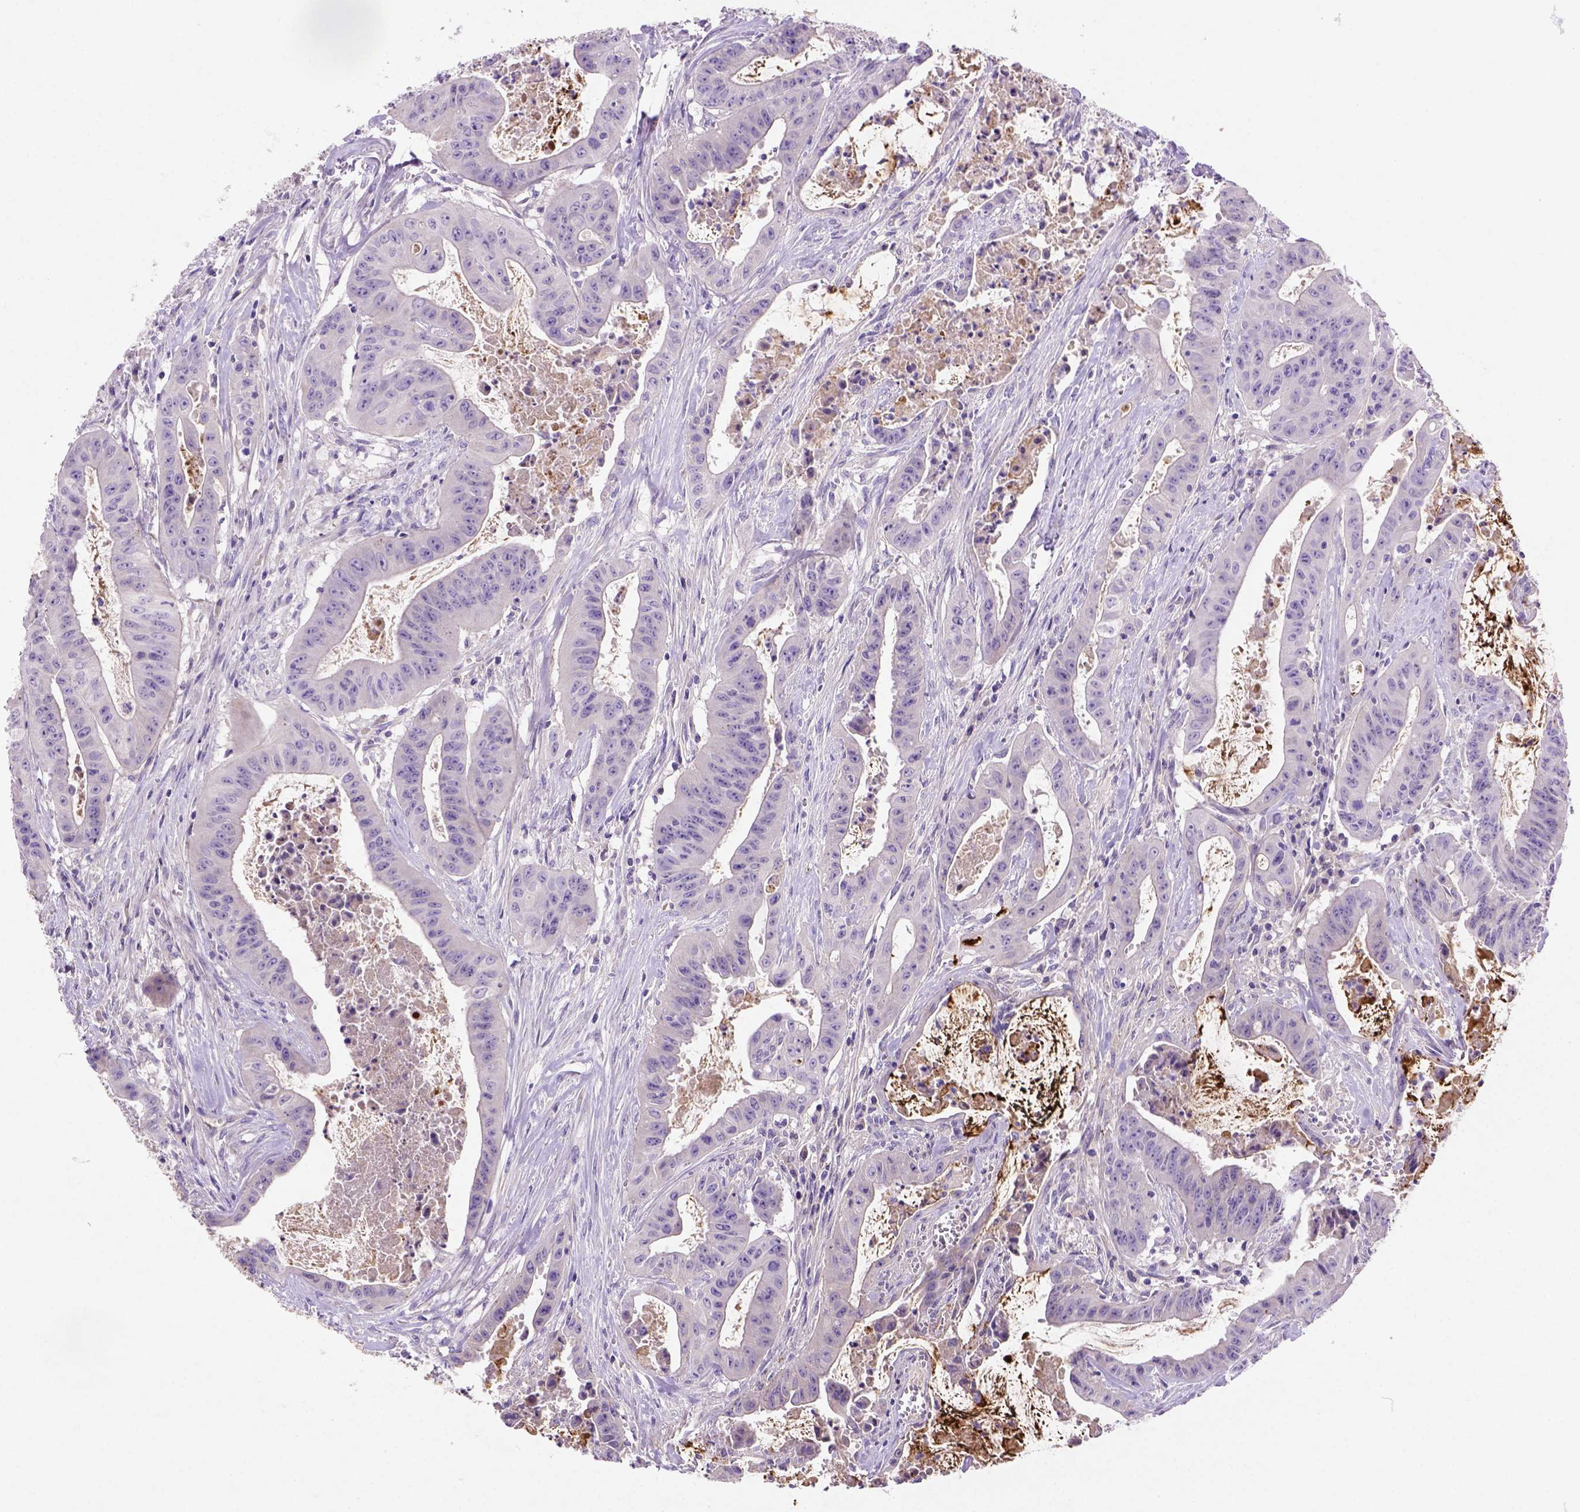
{"staining": {"intensity": "negative", "quantity": "none", "location": "none"}, "tissue": "colorectal cancer", "cell_type": "Tumor cells", "image_type": "cancer", "snomed": [{"axis": "morphology", "description": "Adenocarcinoma, NOS"}, {"axis": "topography", "description": "Colon"}], "caption": "Human adenocarcinoma (colorectal) stained for a protein using immunohistochemistry shows no positivity in tumor cells.", "gene": "NUDT2", "patient": {"sex": "male", "age": 33}}